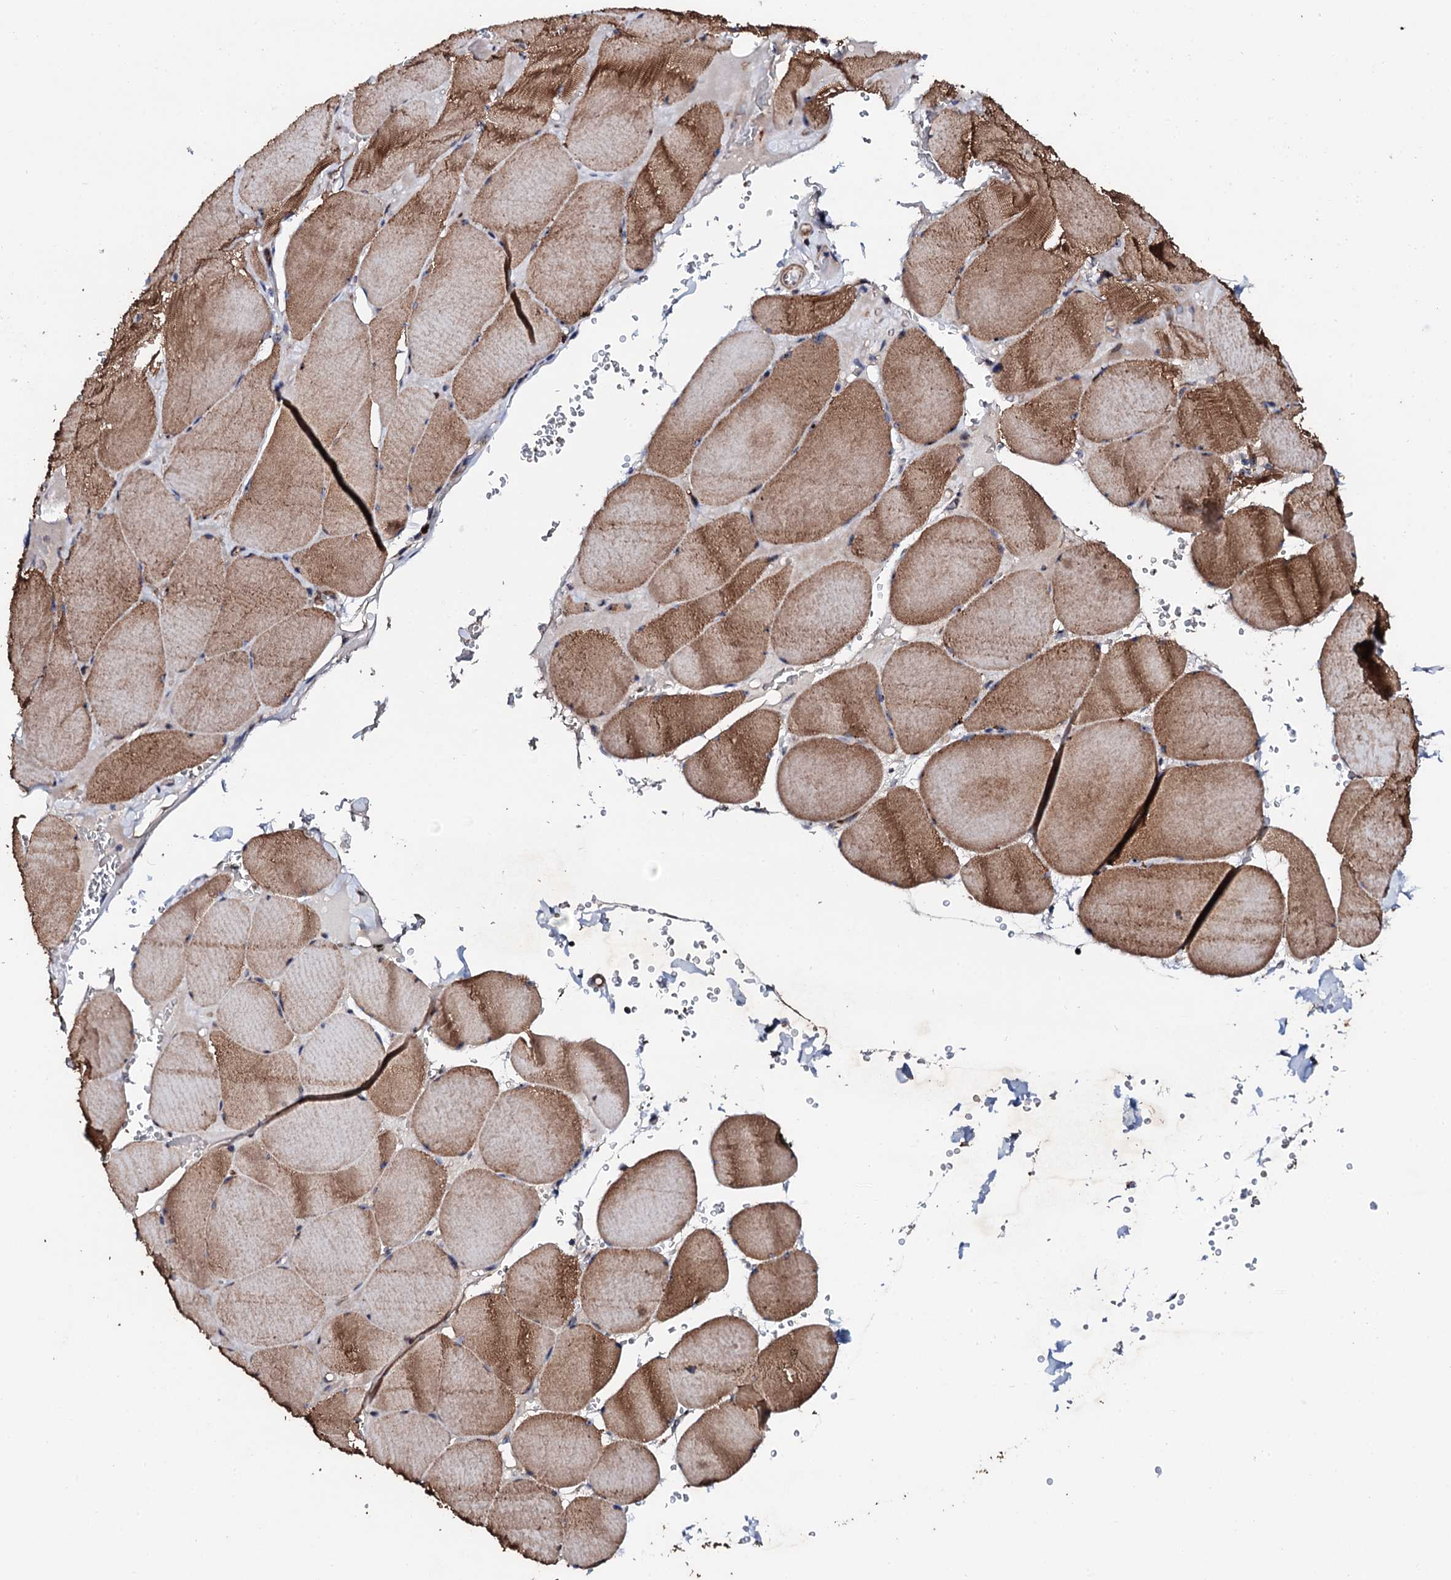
{"staining": {"intensity": "moderate", "quantity": ">75%", "location": "cytoplasmic/membranous"}, "tissue": "skeletal muscle", "cell_type": "Myocytes", "image_type": "normal", "snomed": [{"axis": "morphology", "description": "Normal tissue, NOS"}, {"axis": "topography", "description": "Skeletal muscle"}, {"axis": "topography", "description": "Head-Neck"}], "caption": "A medium amount of moderate cytoplasmic/membranous staining is seen in about >75% of myocytes in unremarkable skeletal muscle.", "gene": "GTPBP4", "patient": {"sex": "male", "age": 66}}